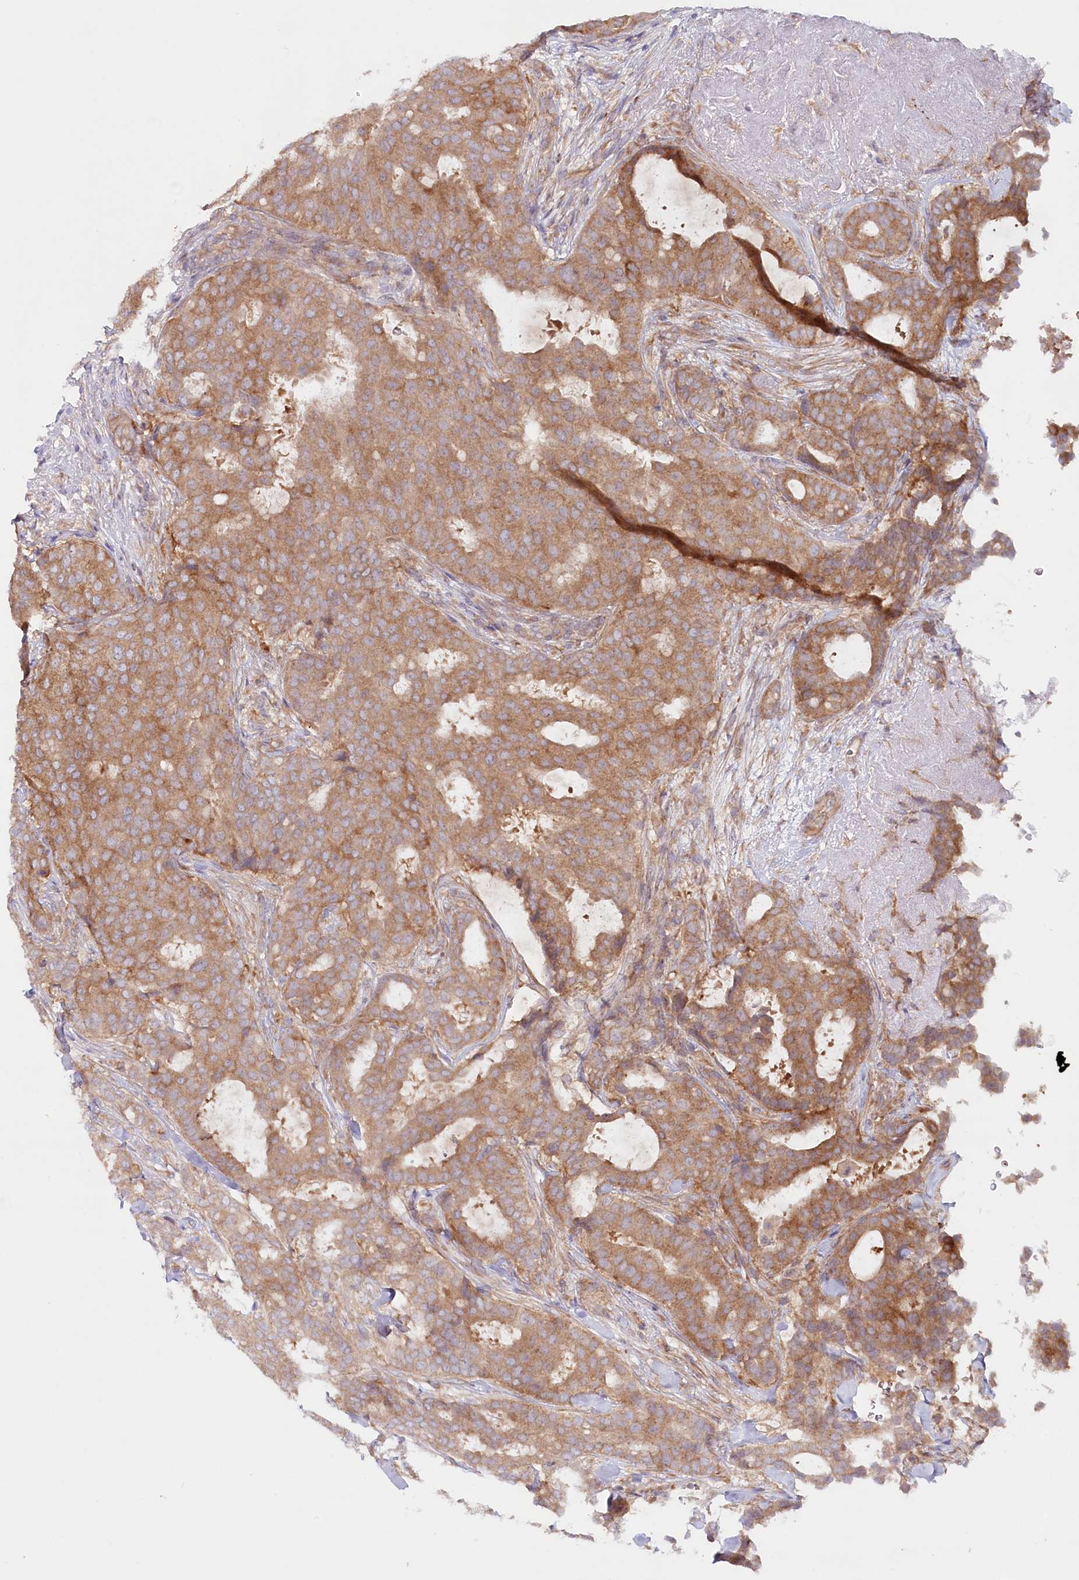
{"staining": {"intensity": "moderate", "quantity": ">75%", "location": "cytoplasmic/membranous"}, "tissue": "breast cancer", "cell_type": "Tumor cells", "image_type": "cancer", "snomed": [{"axis": "morphology", "description": "Duct carcinoma"}, {"axis": "topography", "description": "Breast"}], "caption": "Approximately >75% of tumor cells in human invasive ductal carcinoma (breast) show moderate cytoplasmic/membranous protein positivity as visualized by brown immunohistochemical staining.", "gene": "TNIP1", "patient": {"sex": "female", "age": 75}}